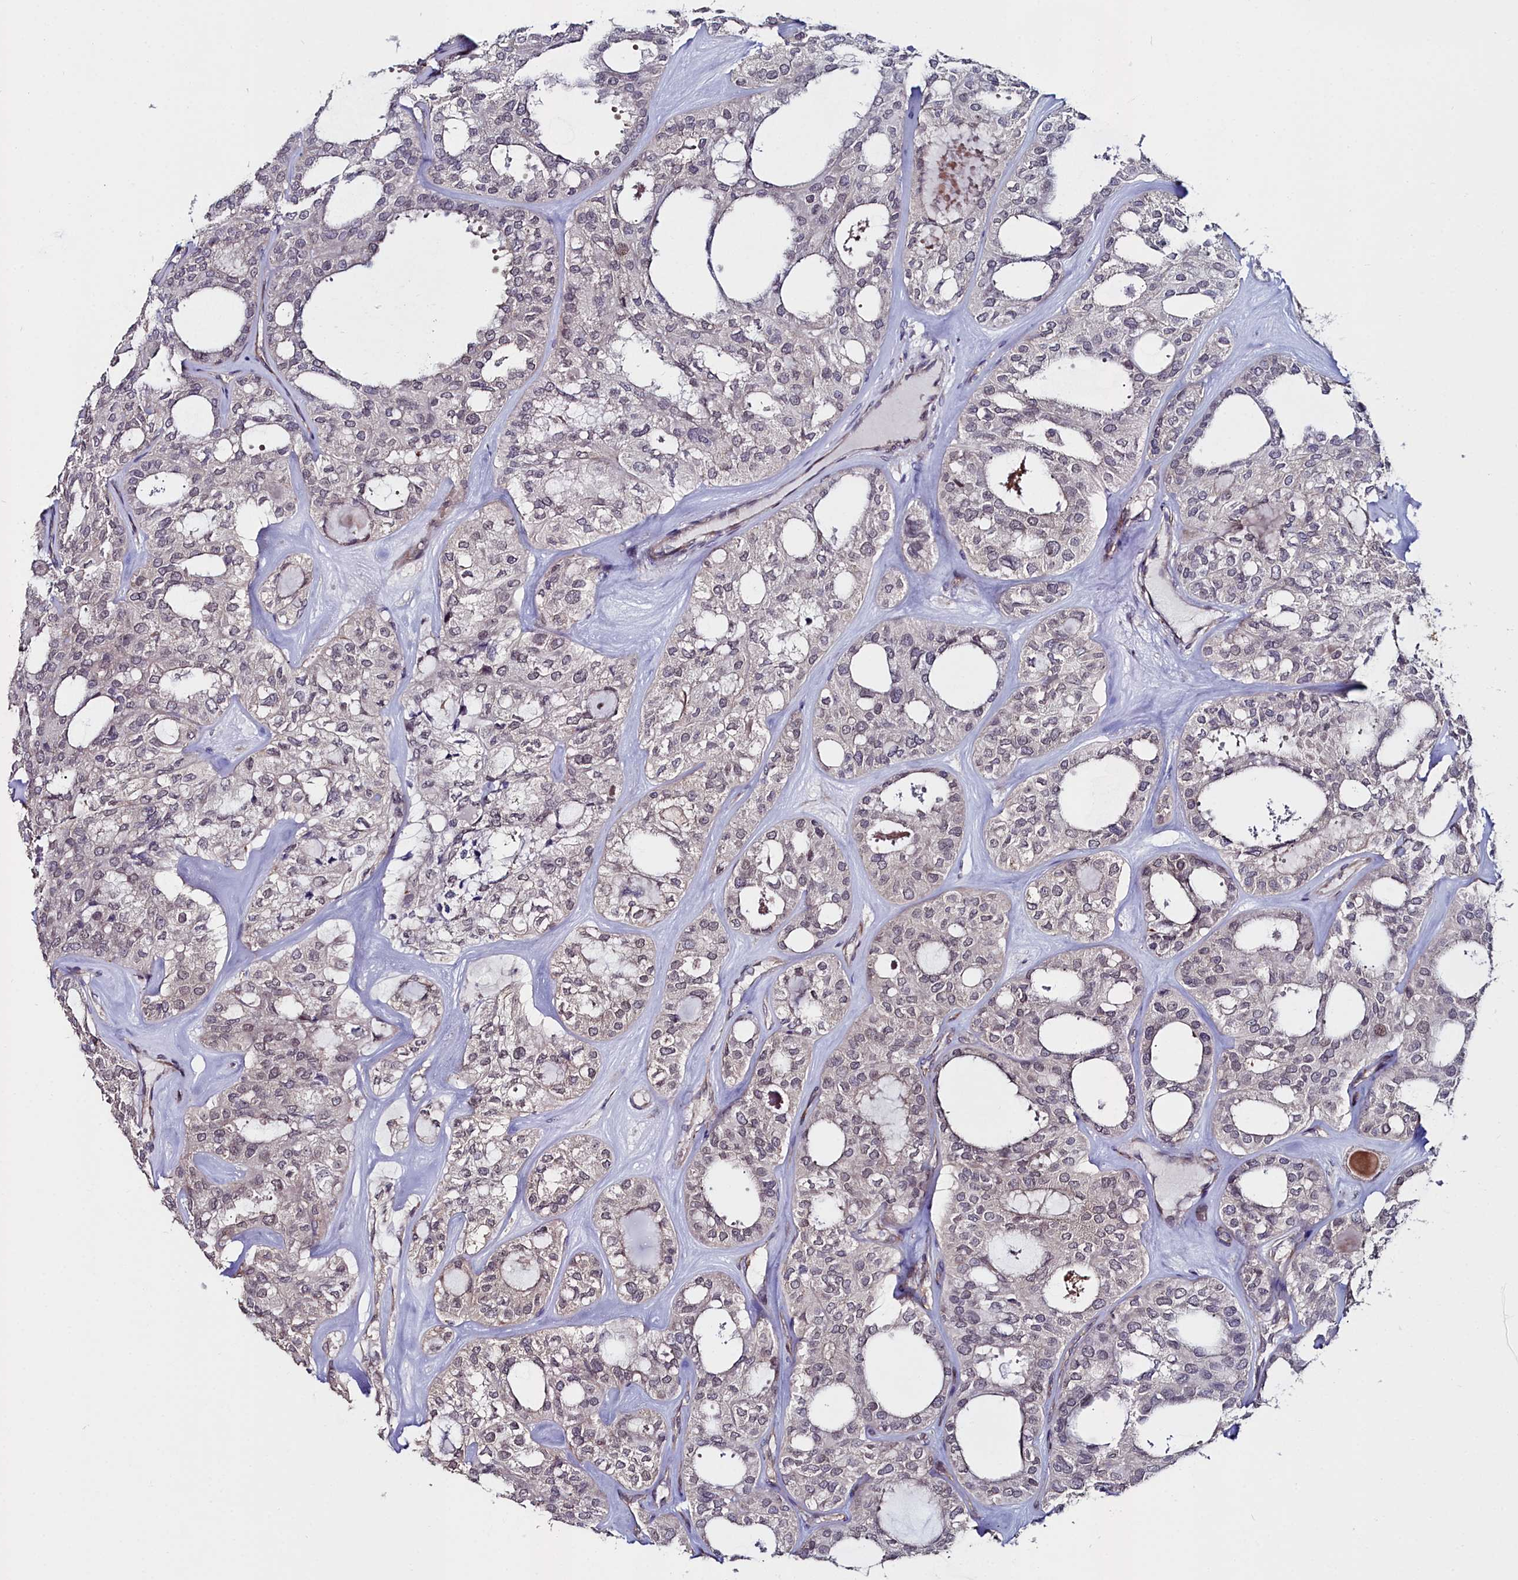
{"staining": {"intensity": "negative", "quantity": "none", "location": "none"}, "tissue": "thyroid cancer", "cell_type": "Tumor cells", "image_type": "cancer", "snomed": [{"axis": "morphology", "description": "Follicular adenoma carcinoma, NOS"}, {"axis": "topography", "description": "Thyroid gland"}], "caption": "DAB (3,3'-diaminobenzidine) immunohistochemical staining of thyroid cancer (follicular adenoma carcinoma) demonstrates no significant expression in tumor cells. (DAB immunohistochemistry (IHC), high magnification).", "gene": "C4orf19", "patient": {"sex": "male", "age": 75}}